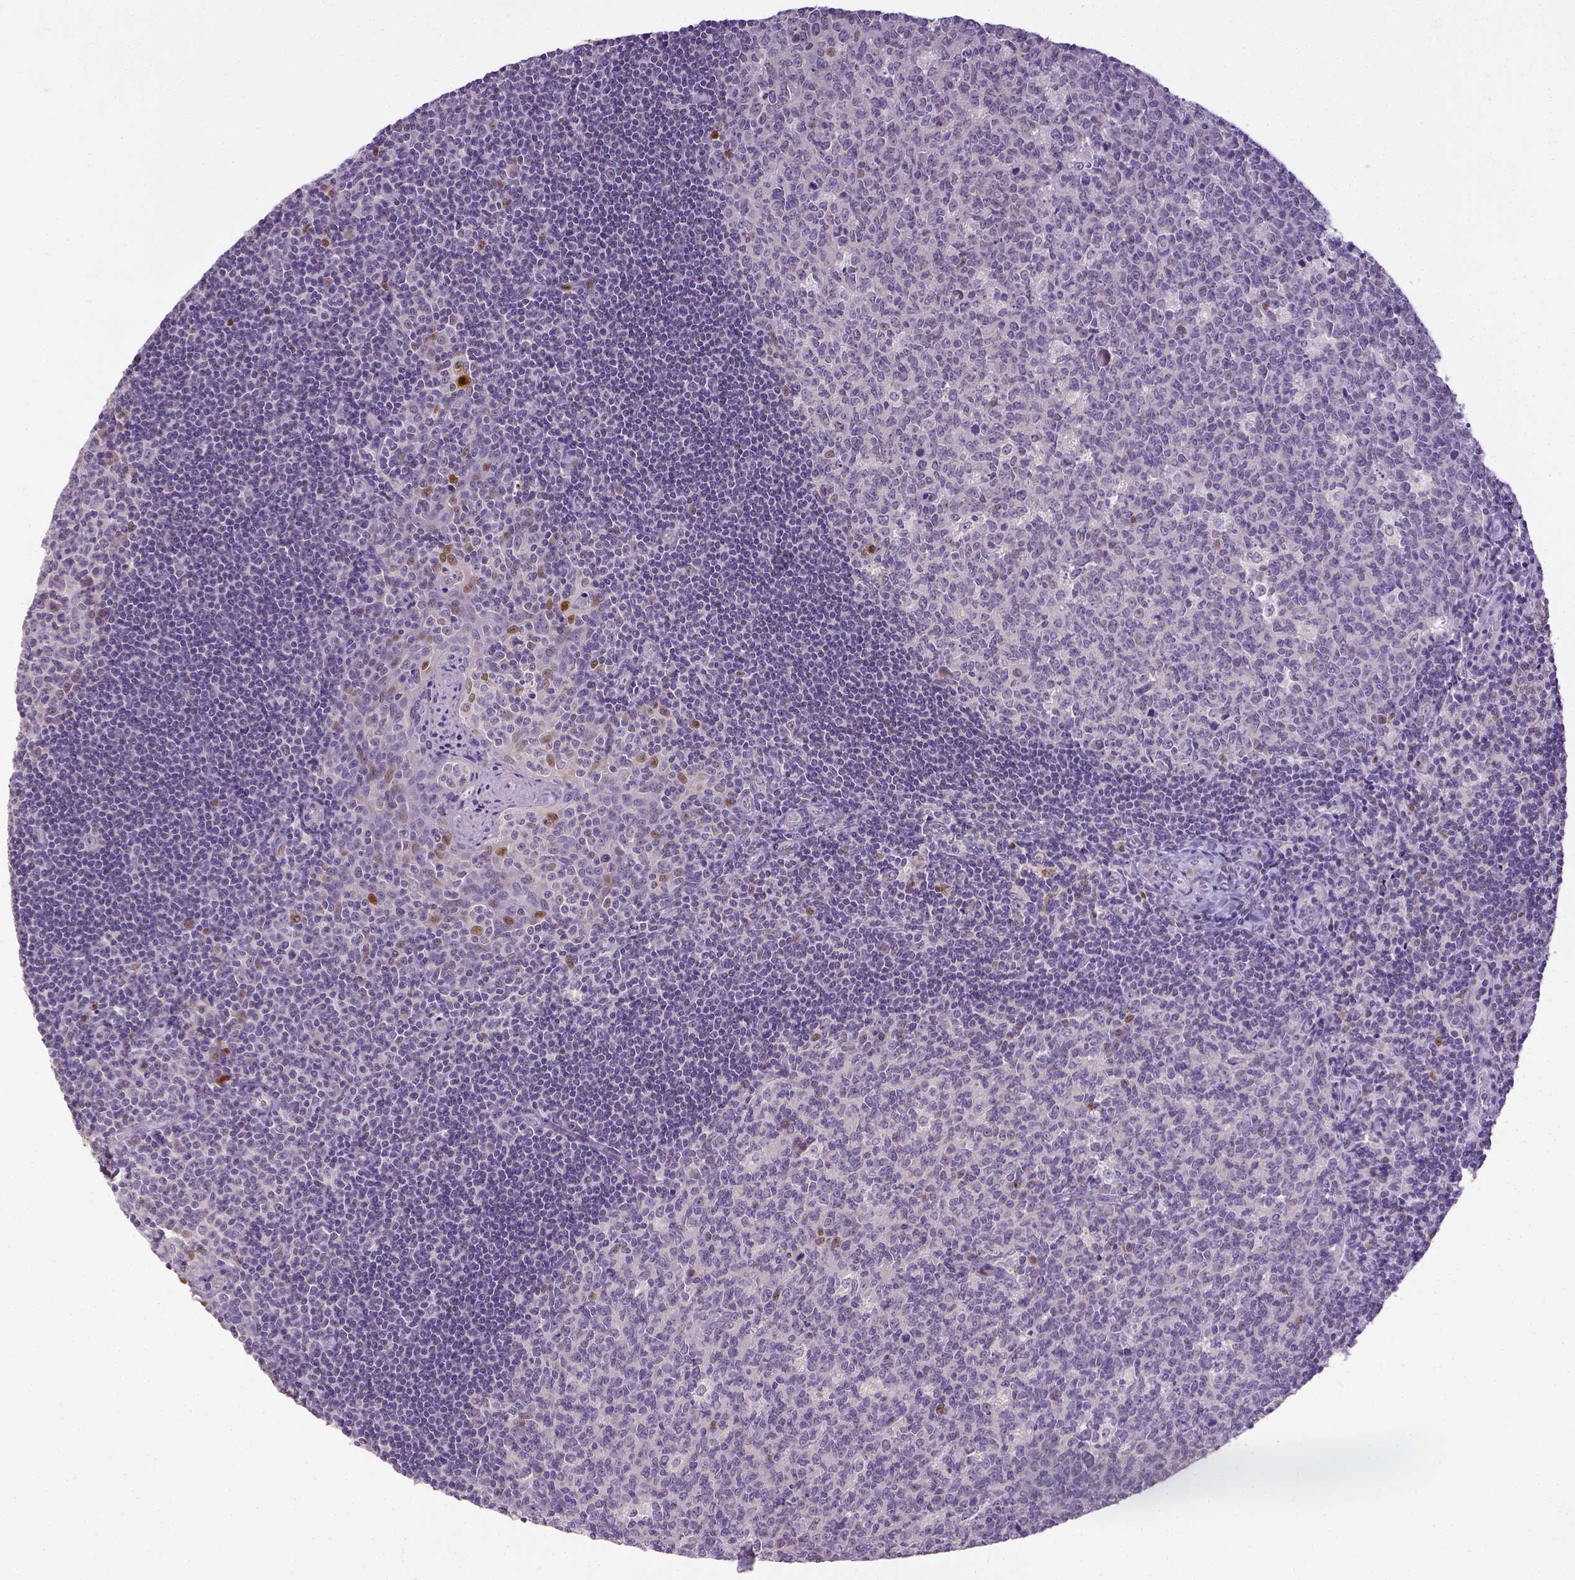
{"staining": {"intensity": "negative", "quantity": "none", "location": "none"}, "tissue": "tonsil", "cell_type": "Germinal center cells", "image_type": "normal", "snomed": [{"axis": "morphology", "description": "Normal tissue, NOS"}, {"axis": "morphology", "description": "Inflammation, NOS"}, {"axis": "topography", "description": "Tonsil"}], "caption": "DAB (3,3'-diaminobenzidine) immunohistochemical staining of normal tonsil demonstrates no significant expression in germinal center cells.", "gene": "CDKN1A", "patient": {"sex": "female", "age": 31}}